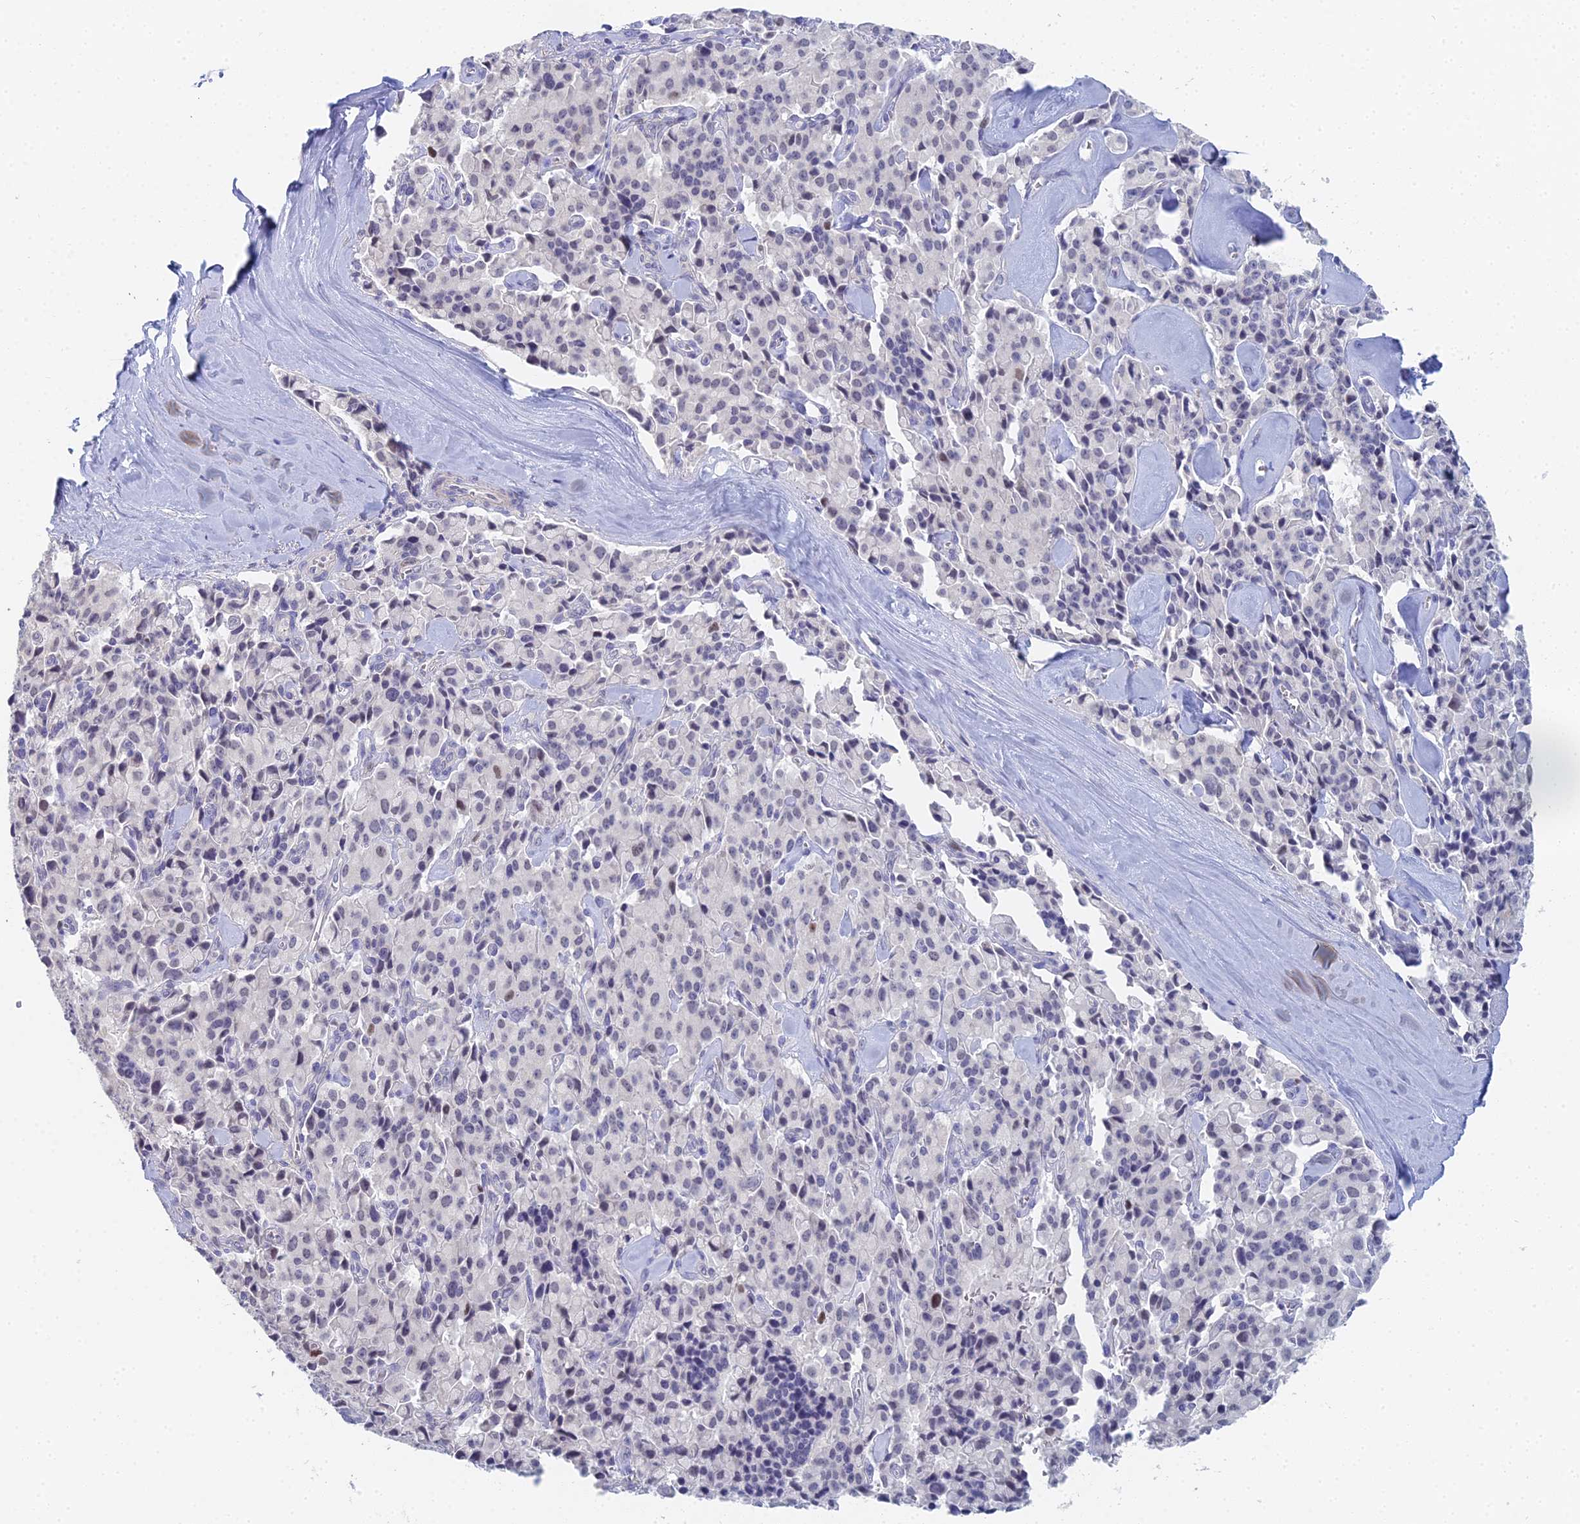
{"staining": {"intensity": "weak", "quantity": "<25%", "location": "nuclear"}, "tissue": "pancreatic cancer", "cell_type": "Tumor cells", "image_type": "cancer", "snomed": [{"axis": "morphology", "description": "Adenocarcinoma, NOS"}, {"axis": "topography", "description": "Pancreas"}], "caption": "The immunohistochemistry micrograph has no significant staining in tumor cells of pancreatic adenocarcinoma tissue.", "gene": "MCM2", "patient": {"sex": "male", "age": 65}}